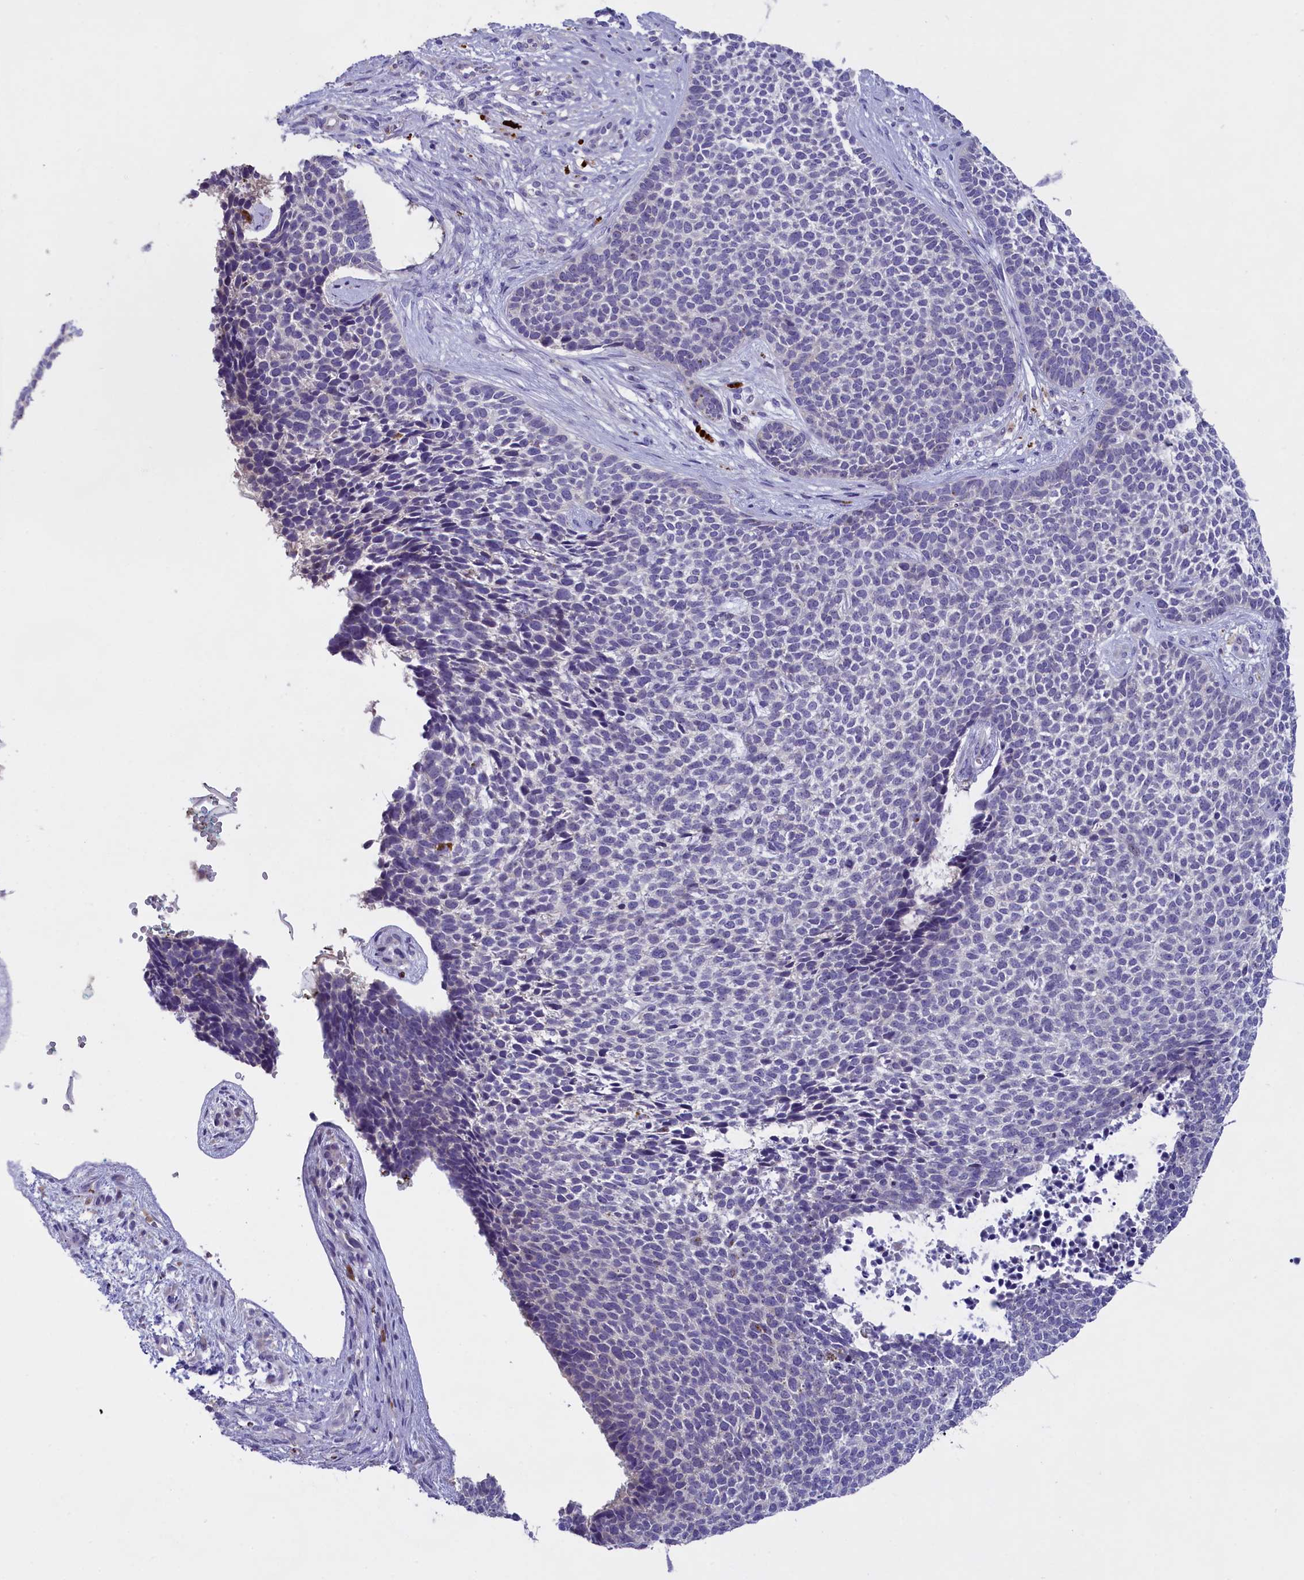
{"staining": {"intensity": "negative", "quantity": "none", "location": "none"}, "tissue": "skin cancer", "cell_type": "Tumor cells", "image_type": "cancer", "snomed": [{"axis": "morphology", "description": "Basal cell carcinoma"}, {"axis": "topography", "description": "Skin"}], "caption": "Human skin cancer stained for a protein using immunohistochemistry (IHC) reveals no expression in tumor cells.", "gene": "ENPP6", "patient": {"sex": "female", "age": 84}}